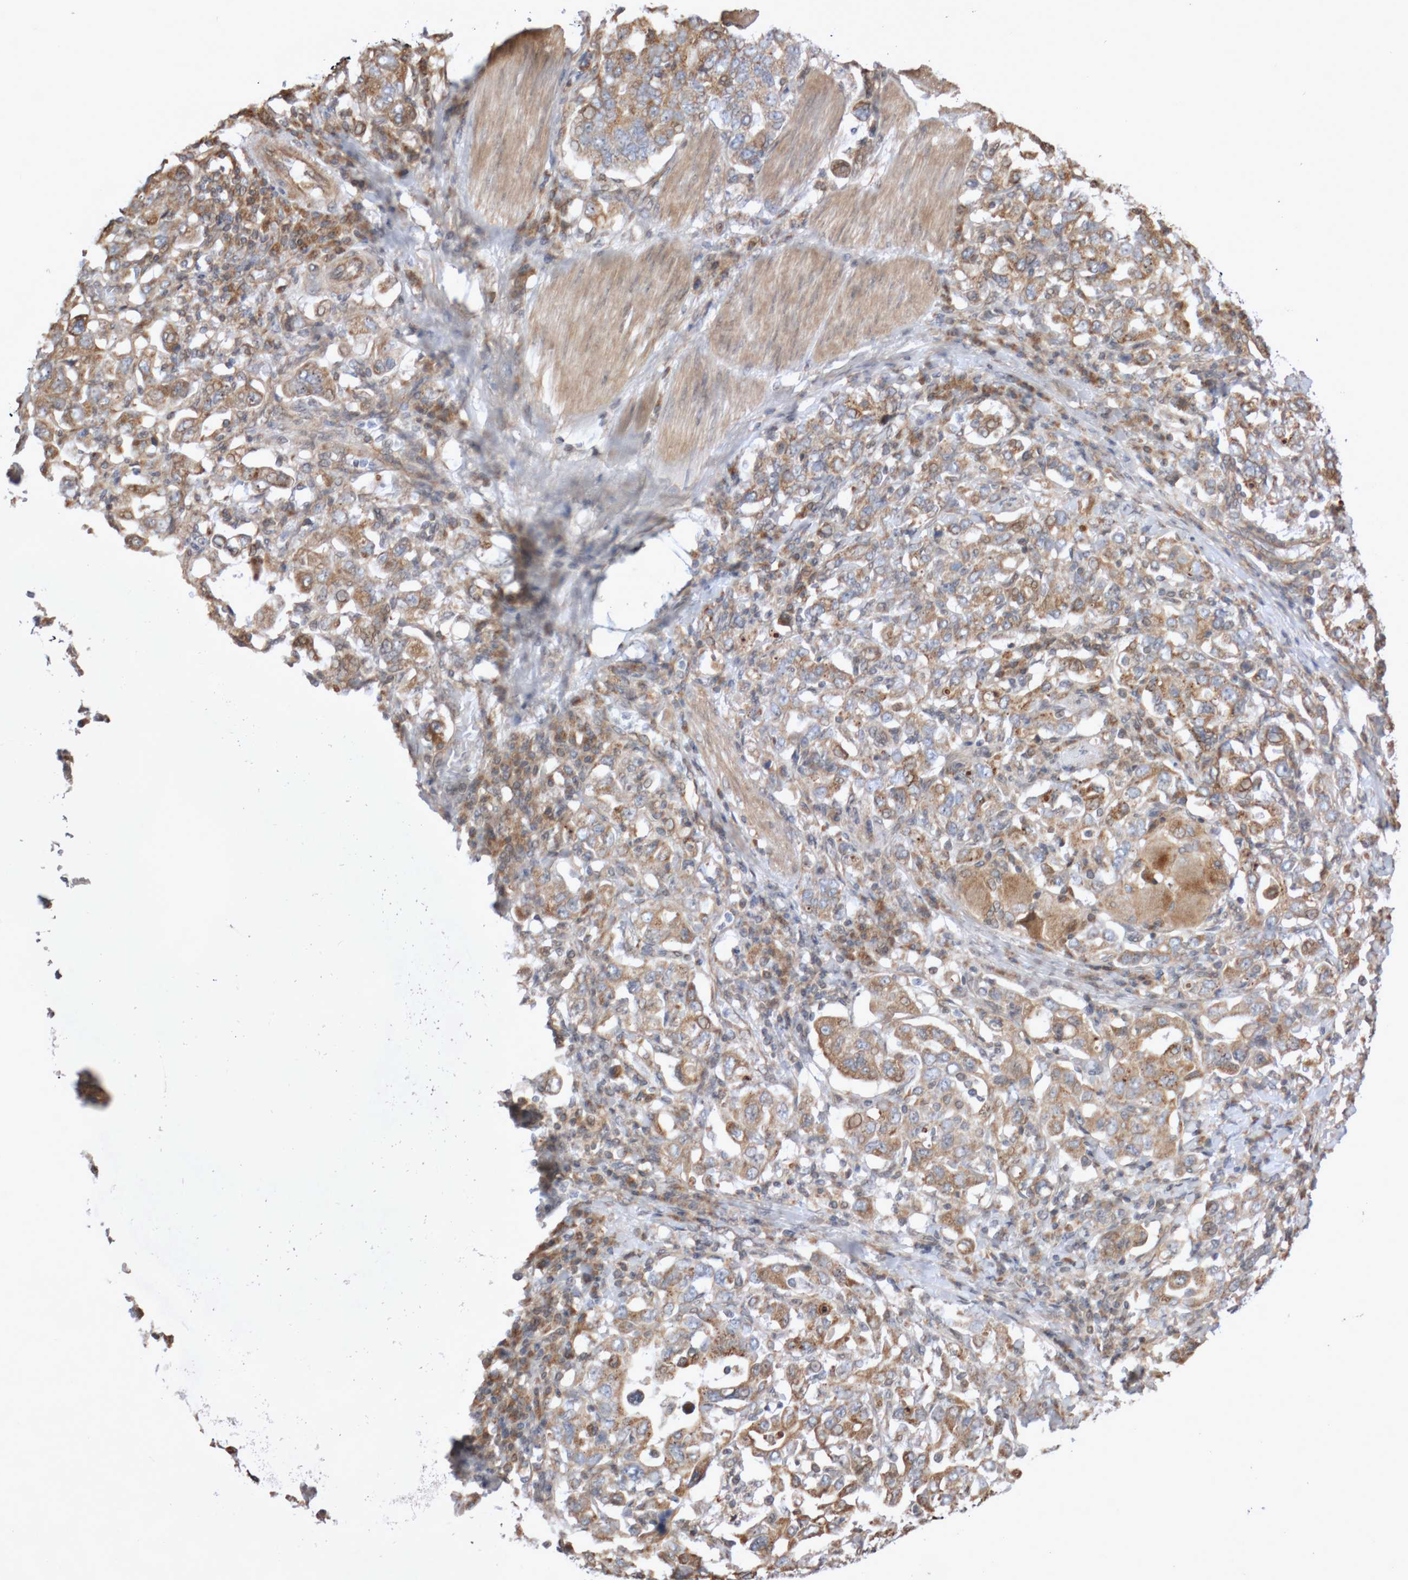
{"staining": {"intensity": "moderate", "quantity": ">75%", "location": "cytoplasmic/membranous"}, "tissue": "stomach cancer", "cell_type": "Tumor cells", "image_type": "cancer", "snomed": [{"axis": "morphology", "description": "Adenocarcinoma, NOS"}, {"axis": "topography", "description": "Stomach, upper"}], "caption": "A high-resolution micrograph shows immunohistochemistry staining of stomach cancer, which shows moderate cytoplasmic/membranous staining in approximately >75% of tumor cells.", "gene": "DPH7", "patient": {"sex": "male", "age": 62}}